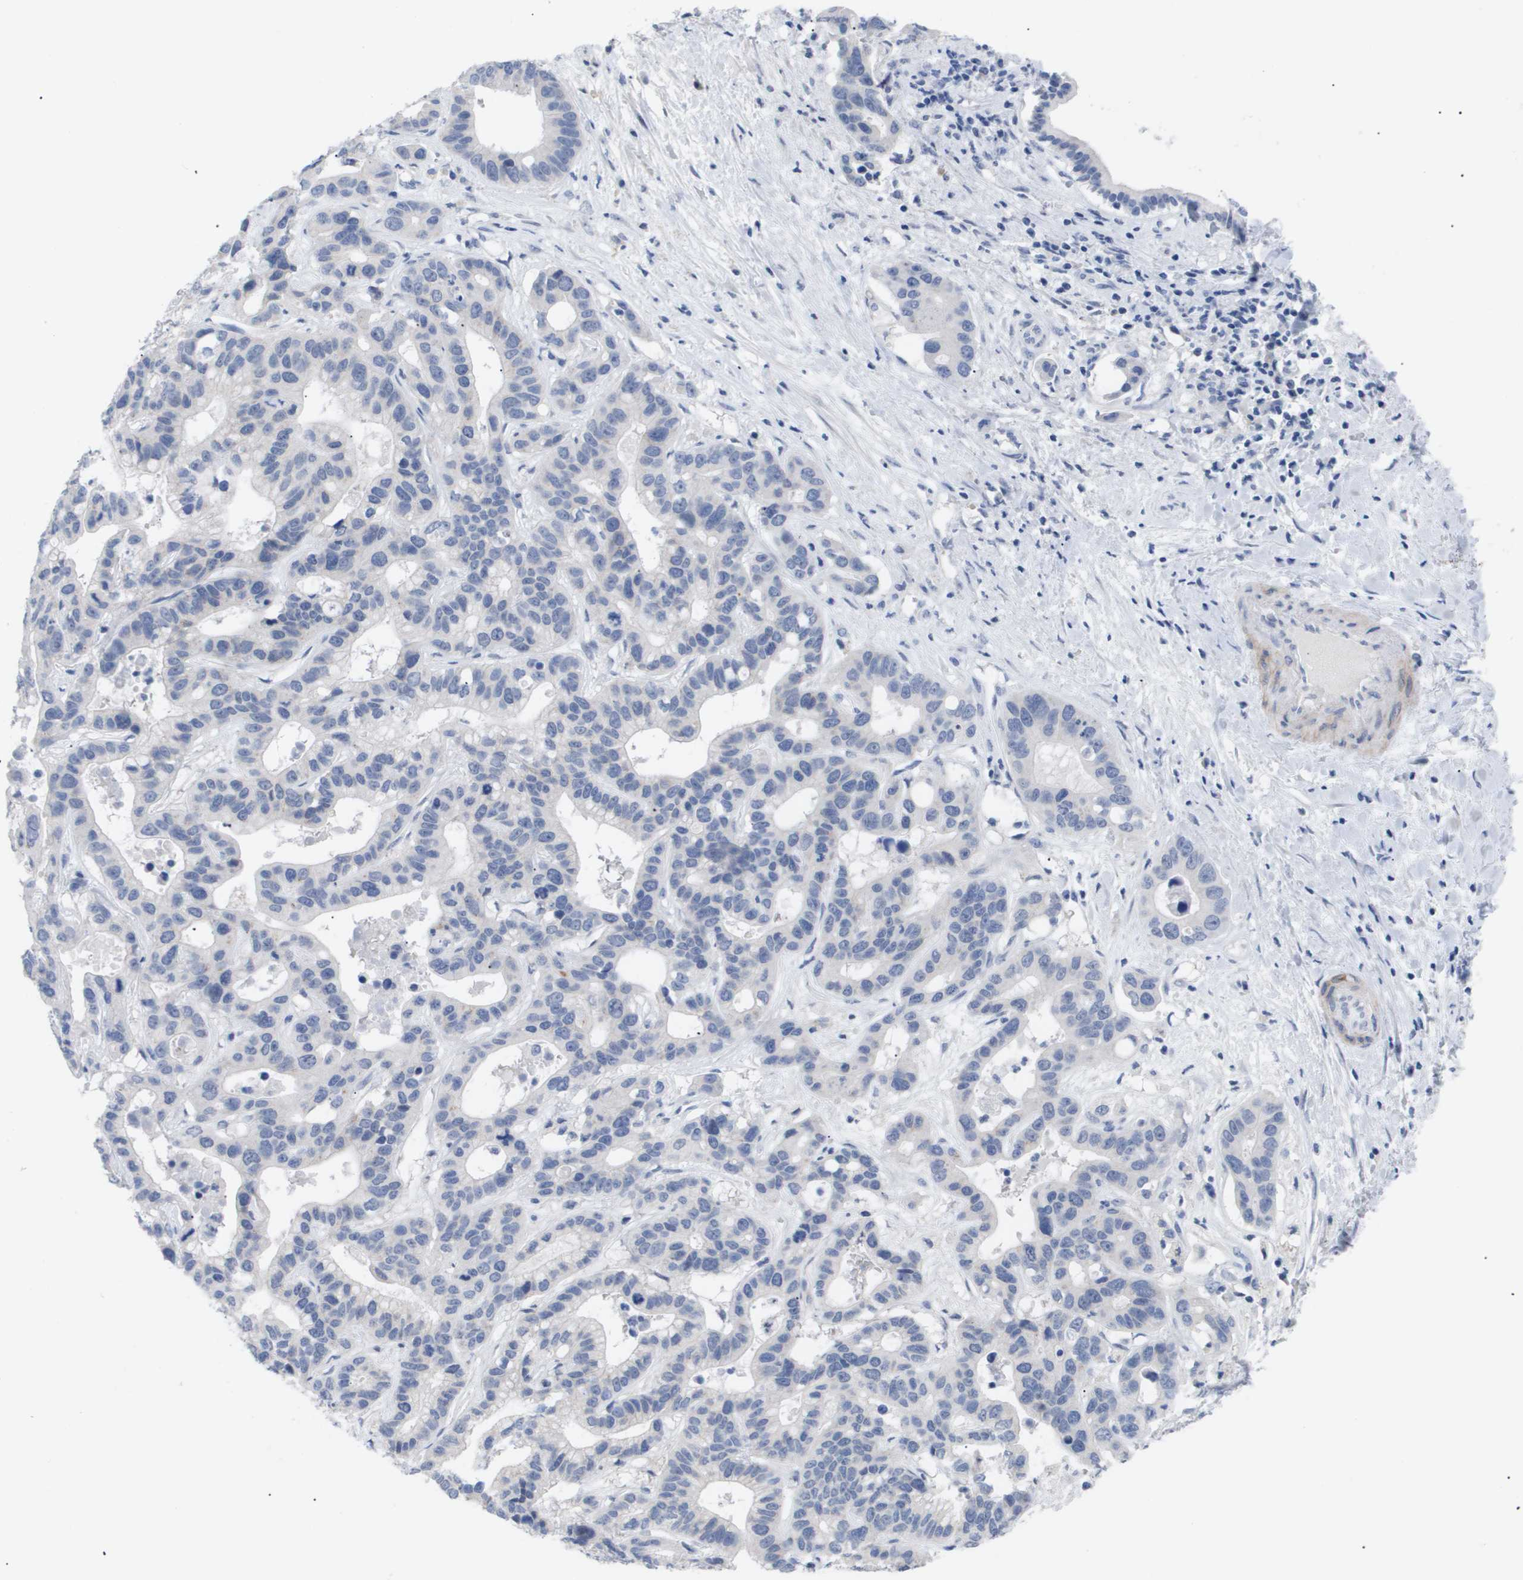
{"staining": {"intensity": "negative", "quantity": "none", "location": "none"}, "tissue": "liver cancer", "cell_type": "Tumor cells", "image_type": "cancer", "snomed": [{"axis": "morphology", "description": "Cholangiocarcinoma"}, {"axis": "topography", "description": "Liver"}], "caption": "Tumor cells show no significant staining in cholangiocarcinoma (liver).", "gene": "CAV3", "patient": {"sex": "female", "age": 65}}